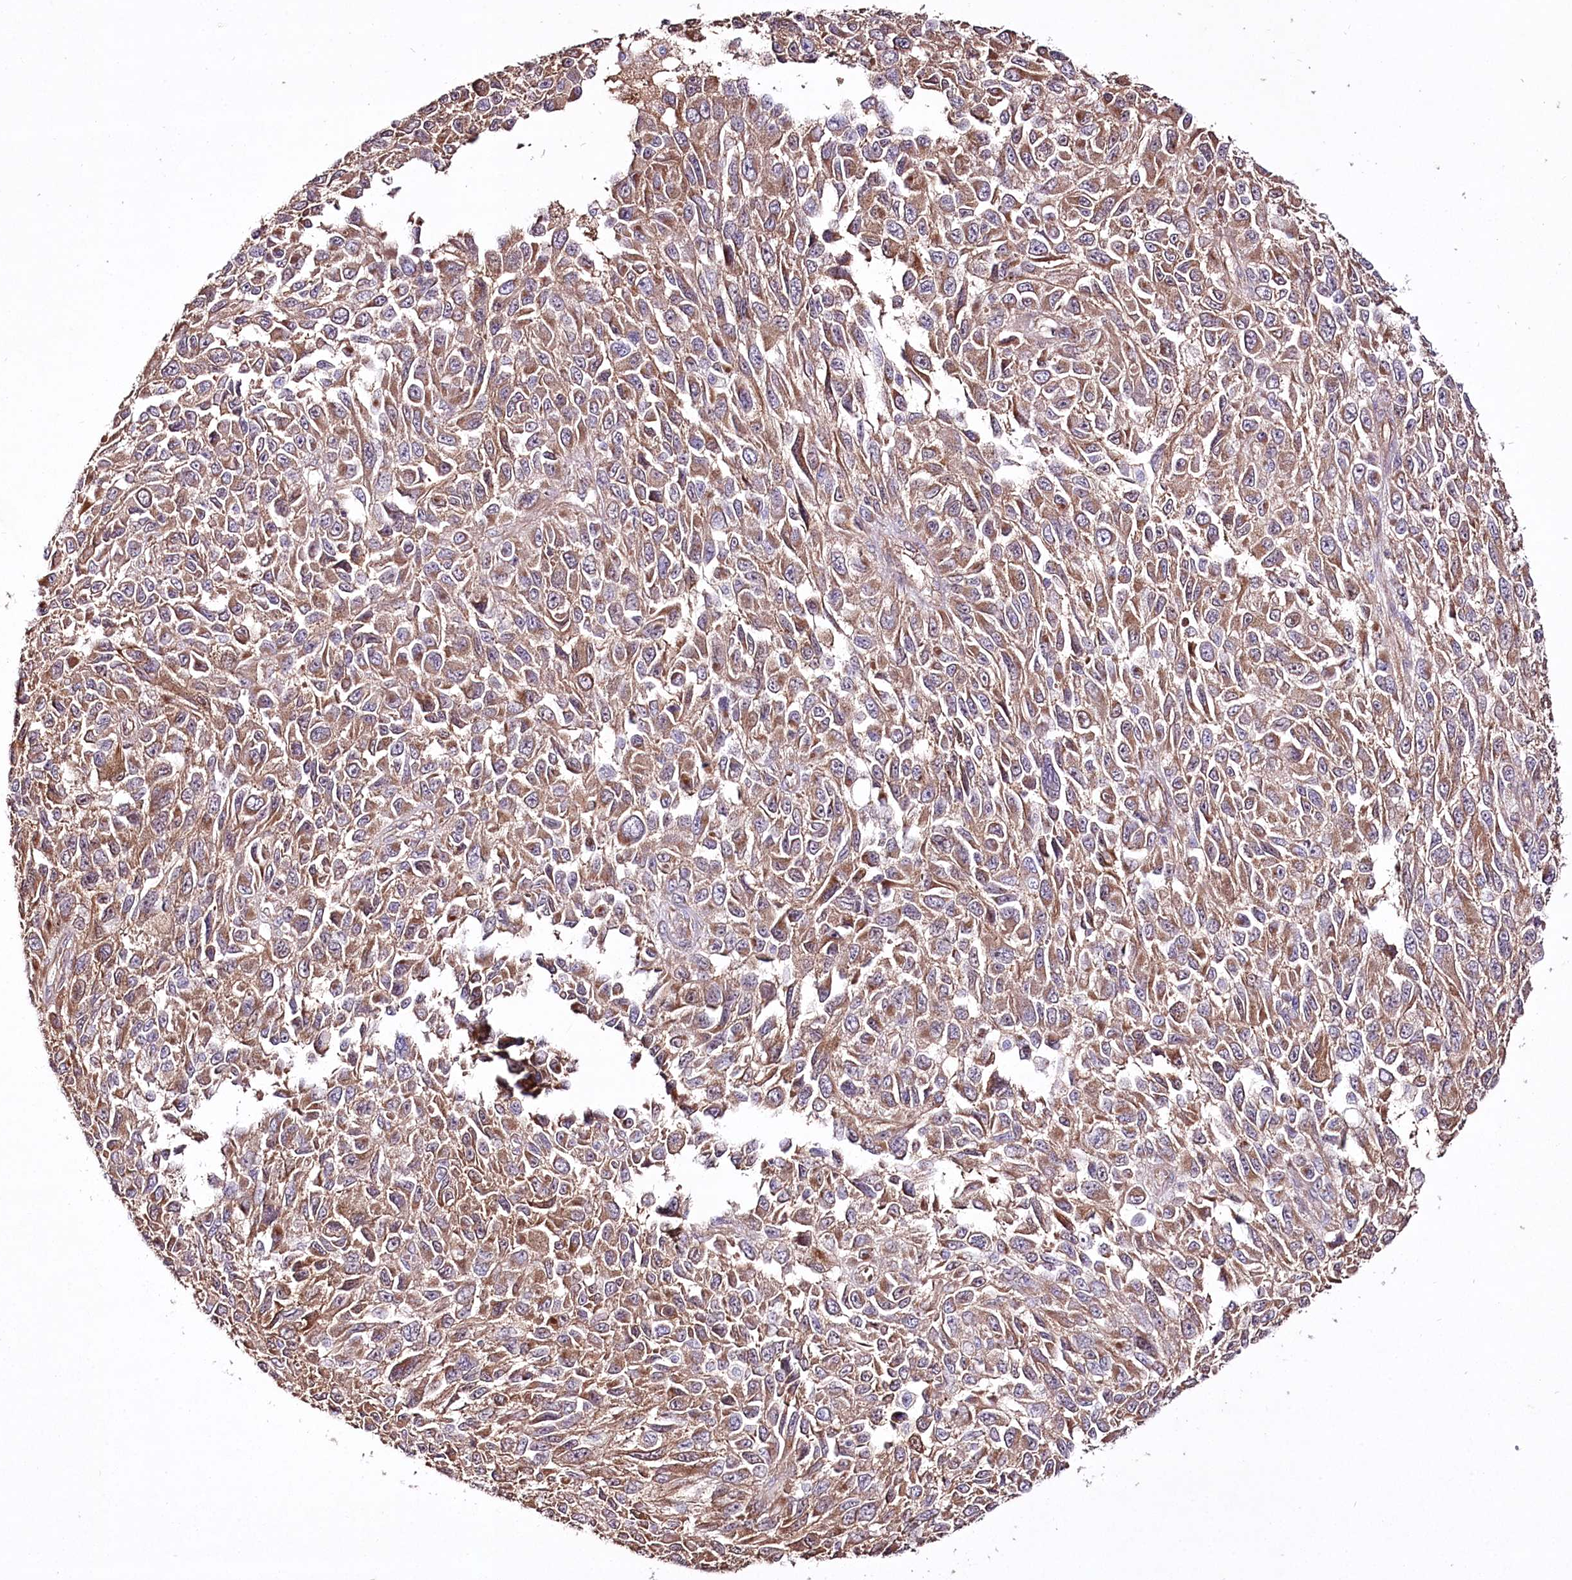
{"staining": {"intensity": "moderate", "quantity": ">75%", "location": "cytoplasmic/membranous"}, "tissue": "melanoma", "cell_type": "Tumor cells", "image_type": "cancer", "snomed": [{"axis": "morphology", "description": "Normal tissue, NOS"}, {"axis": "morphology", "description": "Malignant melanoma, NOS"}, {"axis": "topography", "description": "Skin"}], "caption": "High-power microscopy captured an IHC histopathology image of melanoma, revealing moderate cytoplasmic/membranous staining in approximately >75% of tumor cells.", "gene": "REXO2", "patient": {"sex": "female", "age": 96}}